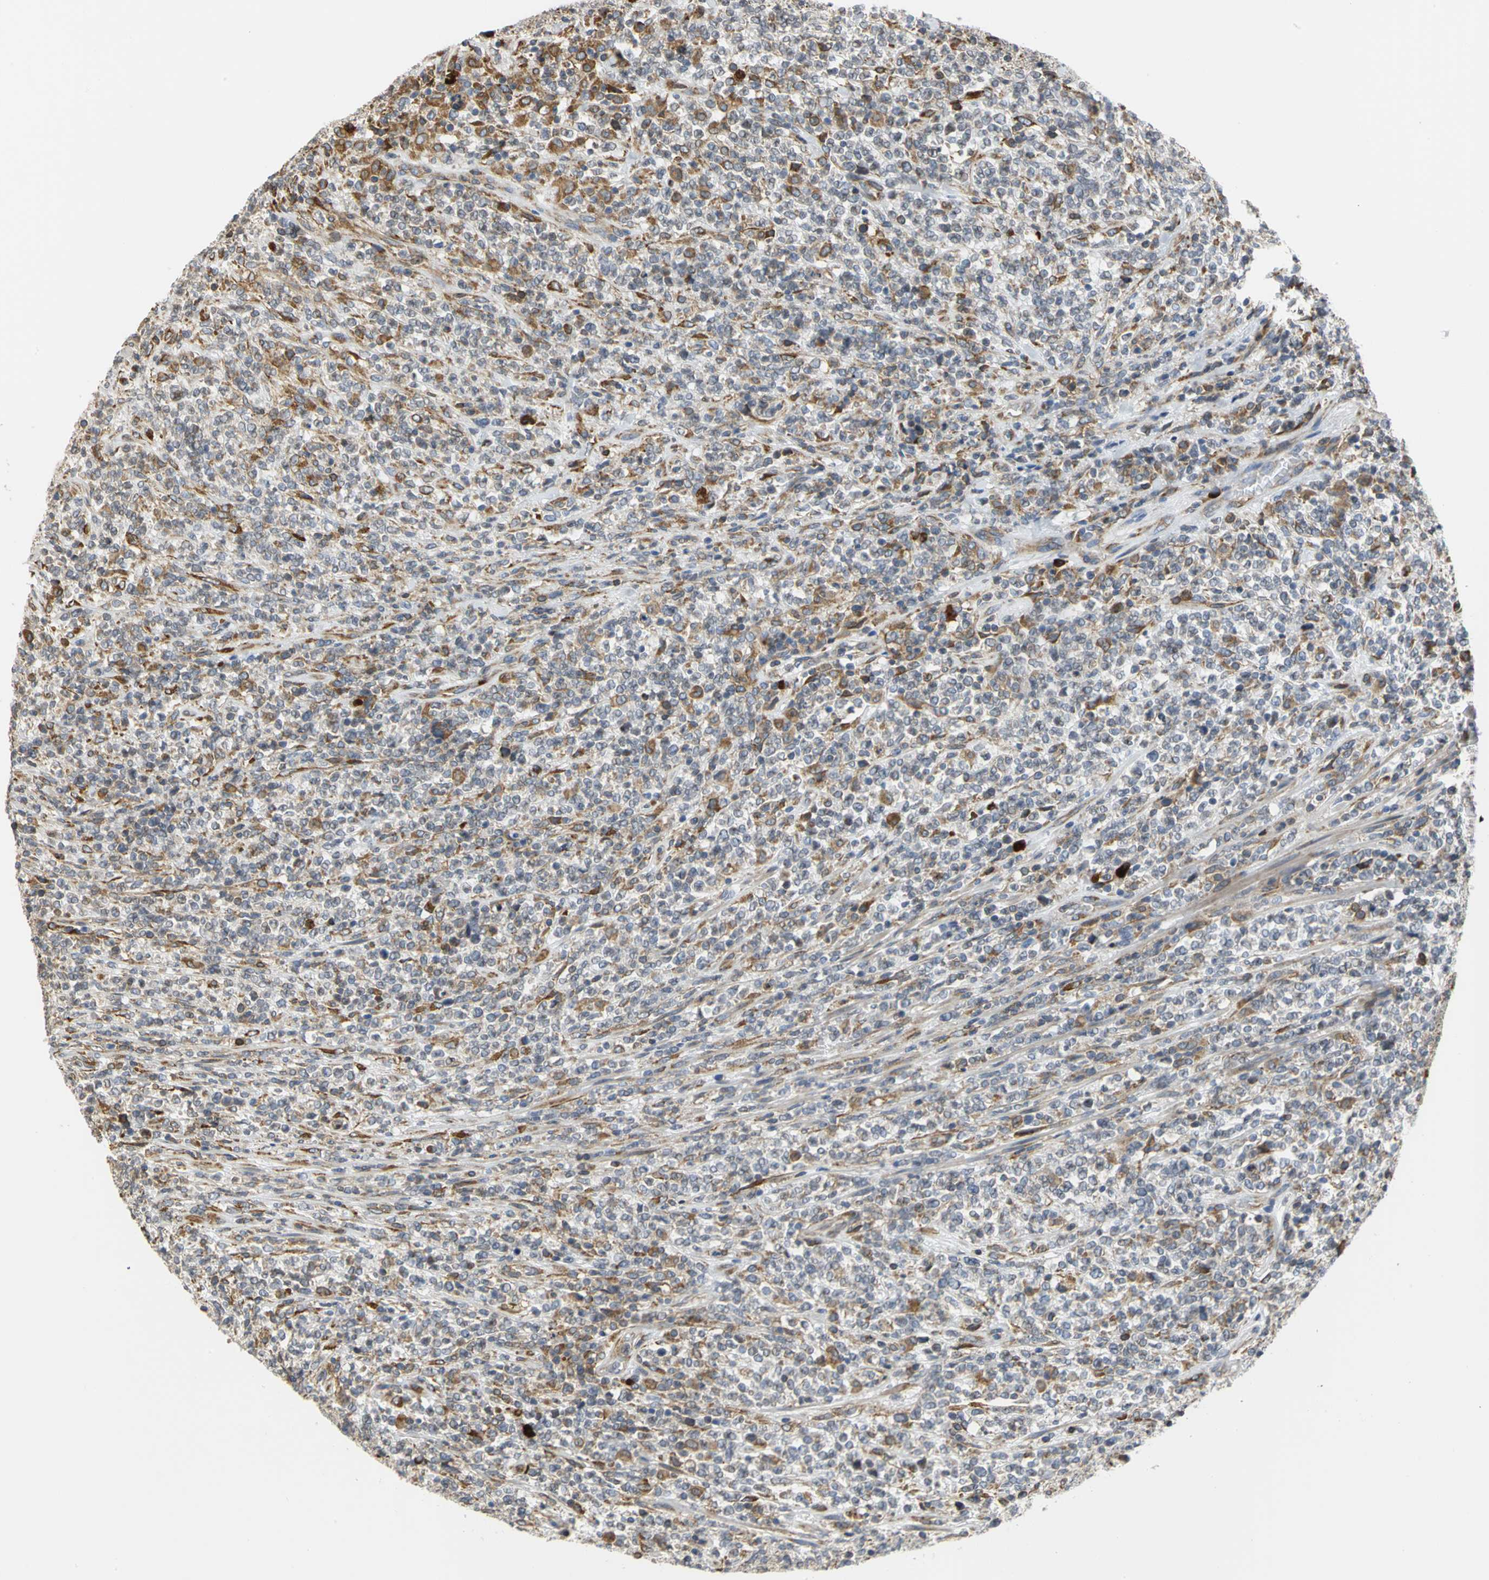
{"staining": {"intensity": "weak", "quantity": "25%-75%", "location": "cytoplasmic/membranous"}, "tissue": "lymphoma", "cell_type": "Tumor cells", "image_type": "cancer", "snomed": [{"axis": "morphology", "description": "Malignant lymphoma, non-Hodgkin's type, High grade"}, {"axis": "topography", "description": "Soft tissue"}], "caption": "IHC photomicrograph of neoplastic tissue: high-grade malignant lymphoma, non-Hodgkin's type stained using immunohistochemistry (IHC) exhibits low levels of weak protein expression localized specifically in the cytoplasmic/membranous of tumor cells, appearing as a cytoplasmic/membranous brown color.", "gene": "SDF2L1", "patient": {"sex": "male", "age": 18}}